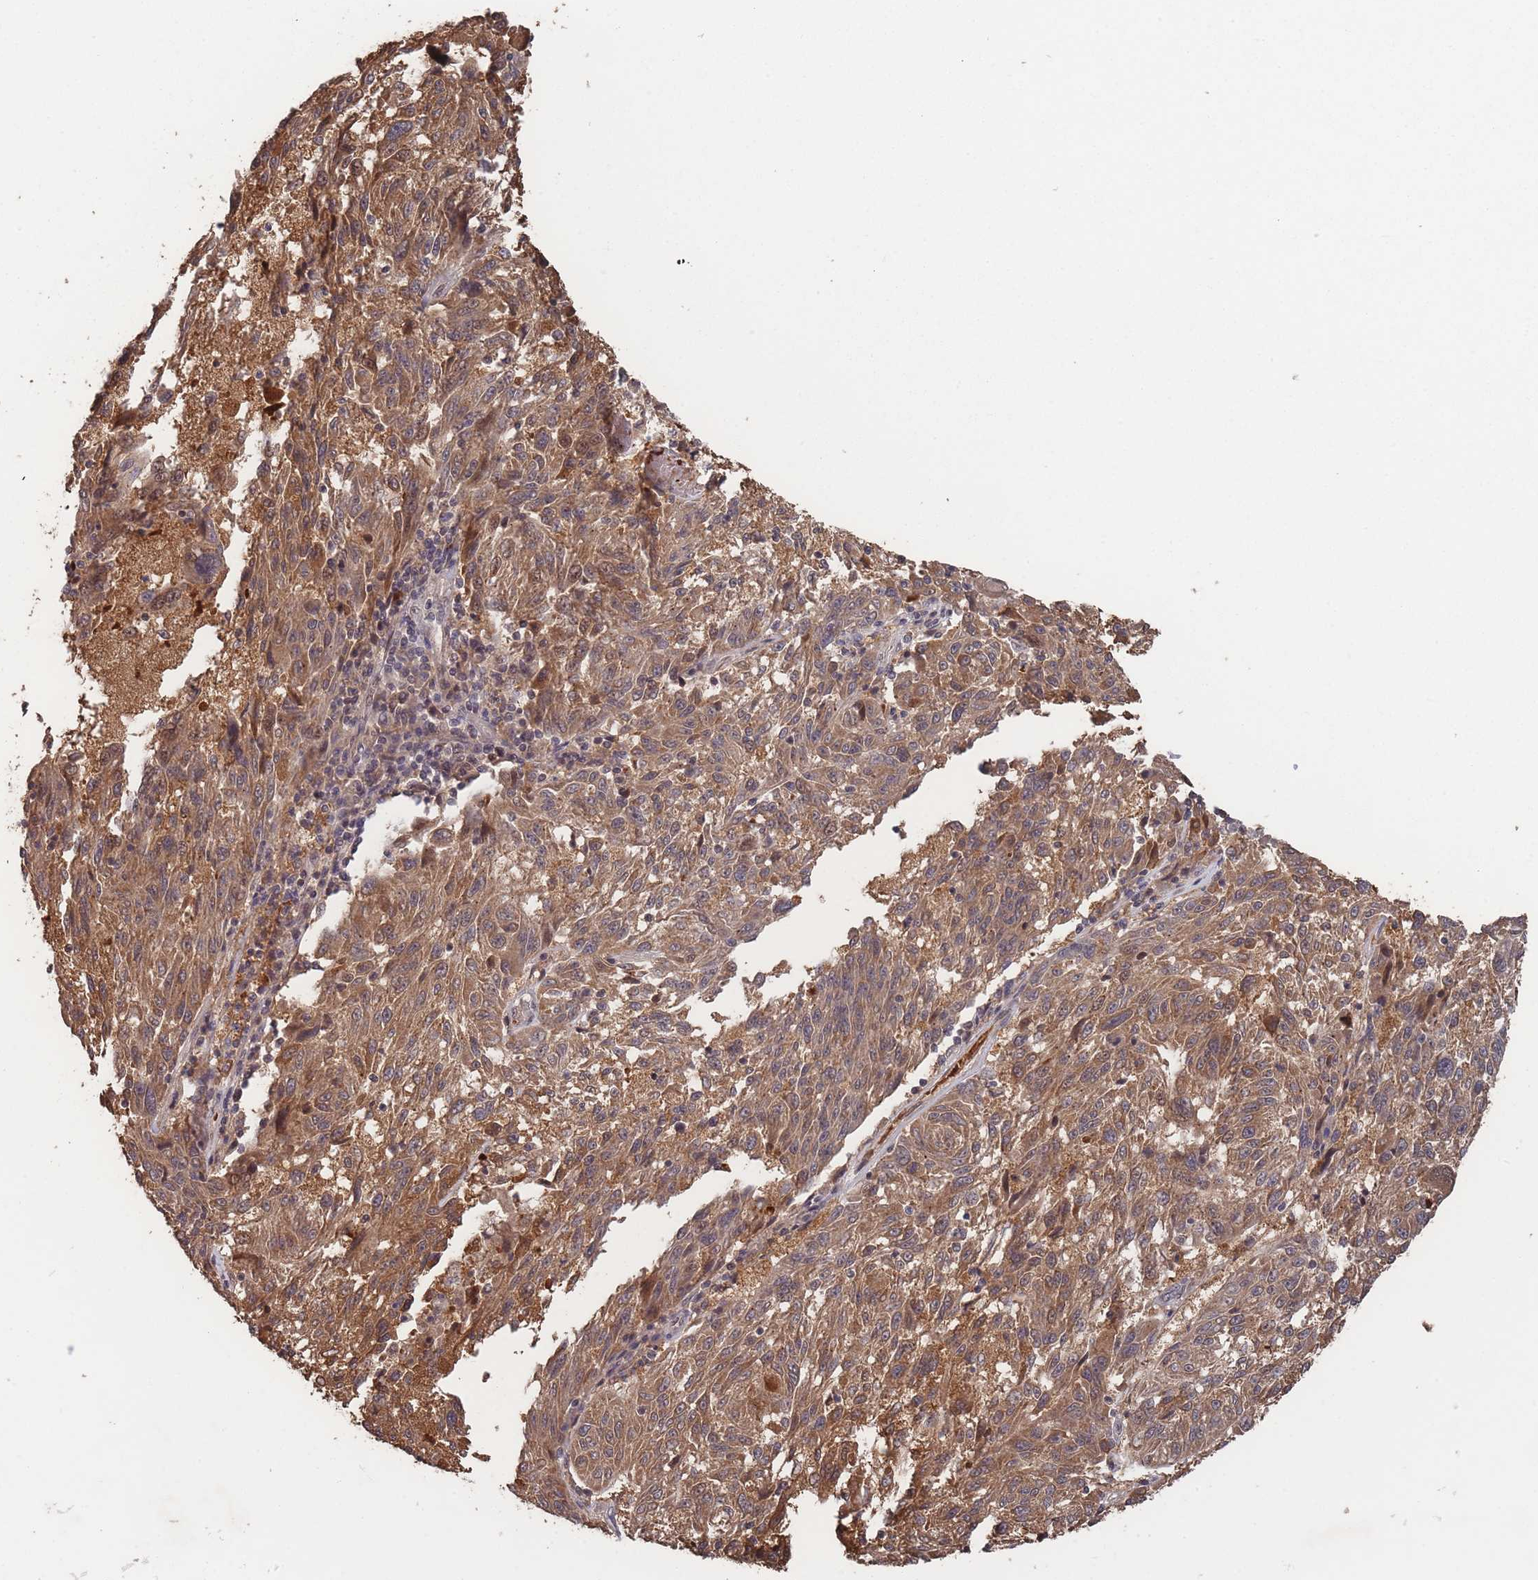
{"staining": {"intensity": "moderate", "quantity": ">75%", "location": "cytoplasmic/membranous"}, "tissue": "melanoma", "cell_type": "Tumor cells", "image_type": "cancer", "snomed": [{"axis": "morphology", "description": "Malignant melanoma, NOS"}, {"axis": "topography", "description": "Skin"}], "caption": "There is medium levels of moderate cytoplasmic/membranous staining in tumor cells of malignant melanoma, as demonstrated by immunohistochemical staining (brown color).", "gene": "SF3B1", "patient": {"sex": "male", "age": 53}}